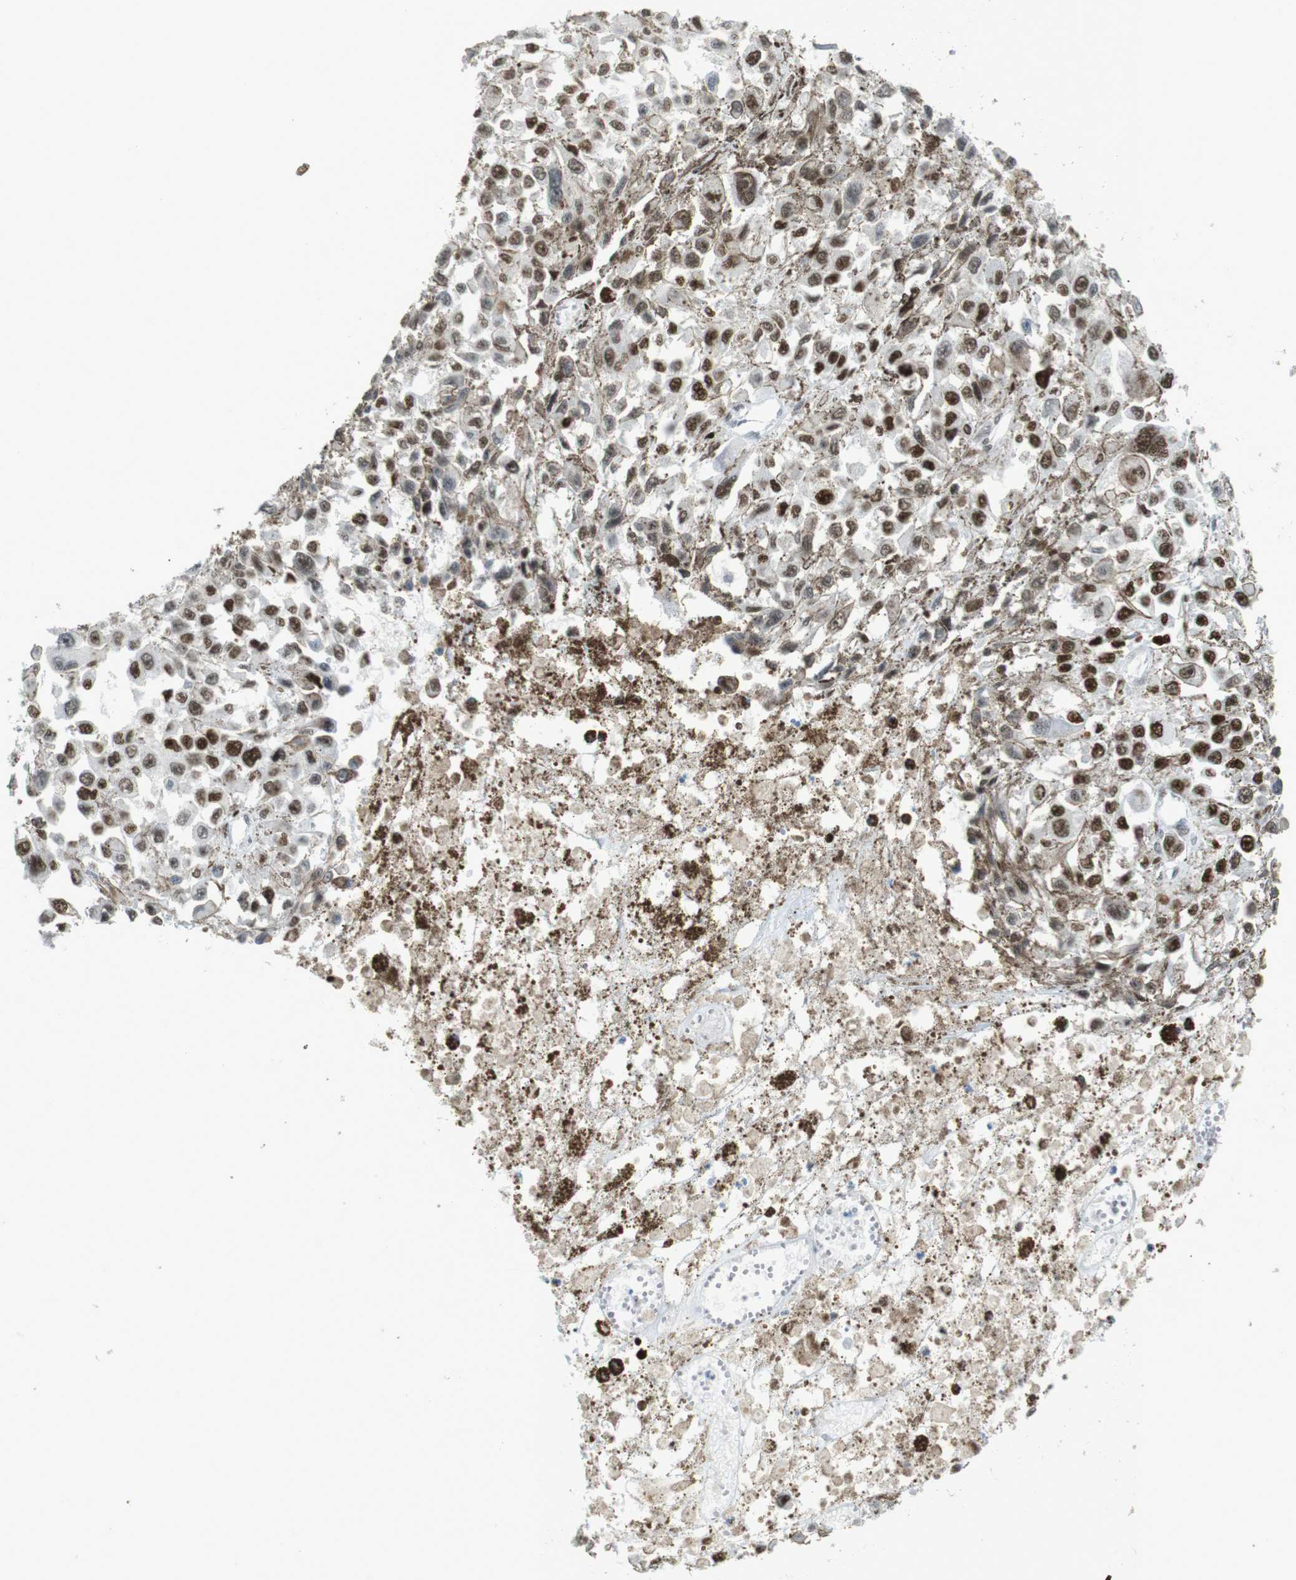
{"staining": {"intensity": "moderate", "quantity": ">75%", "location": "nuclear"}, "tissue": "melanoma", "cell_type": "Tumor cells", "image_type": "cancer", "snomed": [{"axis": "morphology", "description": "Malignant melanoma, Metastatic site"}, {"axis": "topography", "description": "Lymph node"}], "caption": "An immunohistochemistry image of neoplastic tissue is shown. Protein staining in brown shows moderate nuclear positivity in melanoma within tumor cells.", "gene": "RIOX2", "patient": {"sex": "male", "age": 59}}